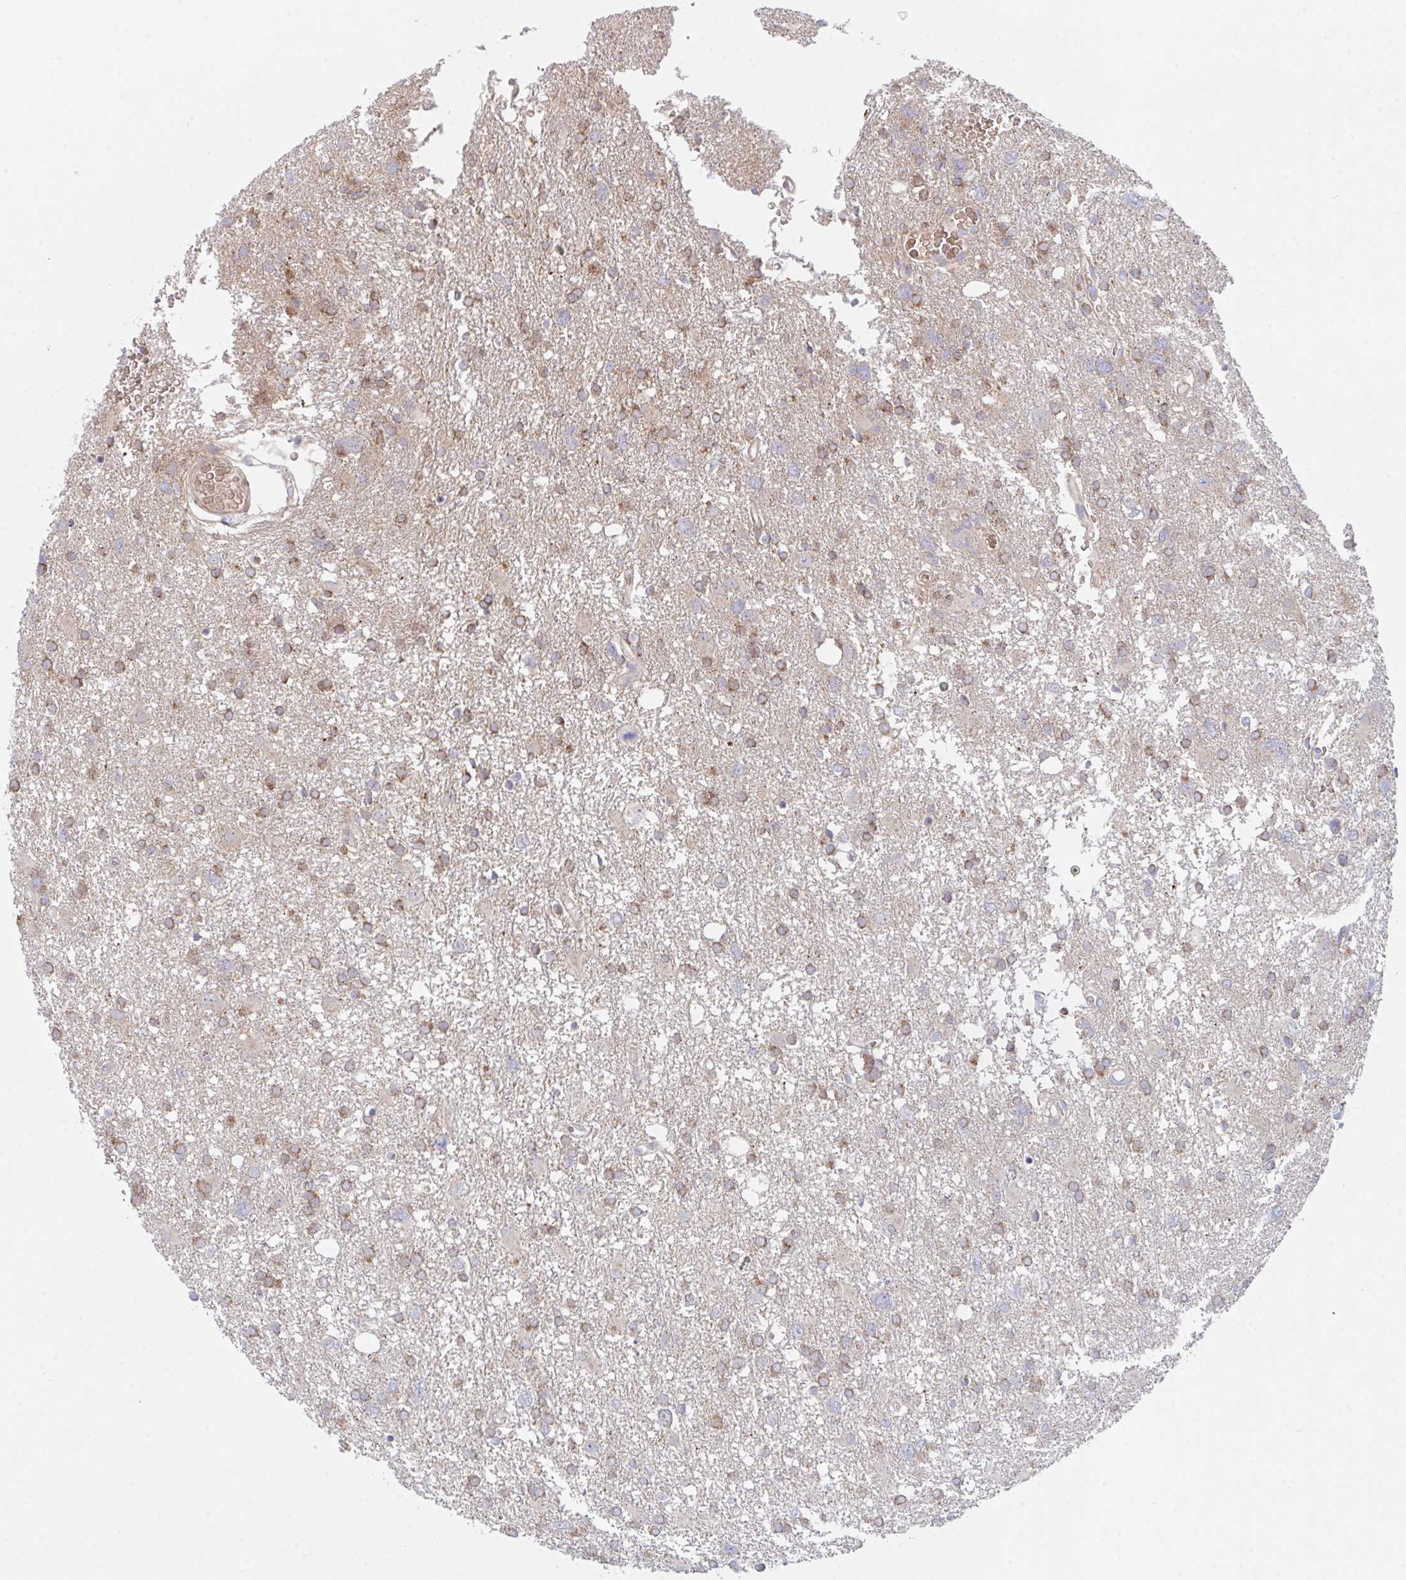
{"staining": {"intensity": "moderate", "quantity": "25%-75%", "location": "cytoplasmic/membranous"}, "tissue": "glioma", "cell_type": "Tumor cells", "image_type": "cancer", "snomed": [{"axis": "morphology", "description": "Glioma, malignant, High grade"}, {"axis": "topography", "description": "Brain"}], "caption": "Immunohistochemistry image of human glioma stained for a protein (brown), which exhibits medium levels of moderate cytoplasmic/membranous positivity in approximately 25%-75% of tumor cells.", "gene": "TNFSF4", "patient": {"sex": "male", "age": 61}}